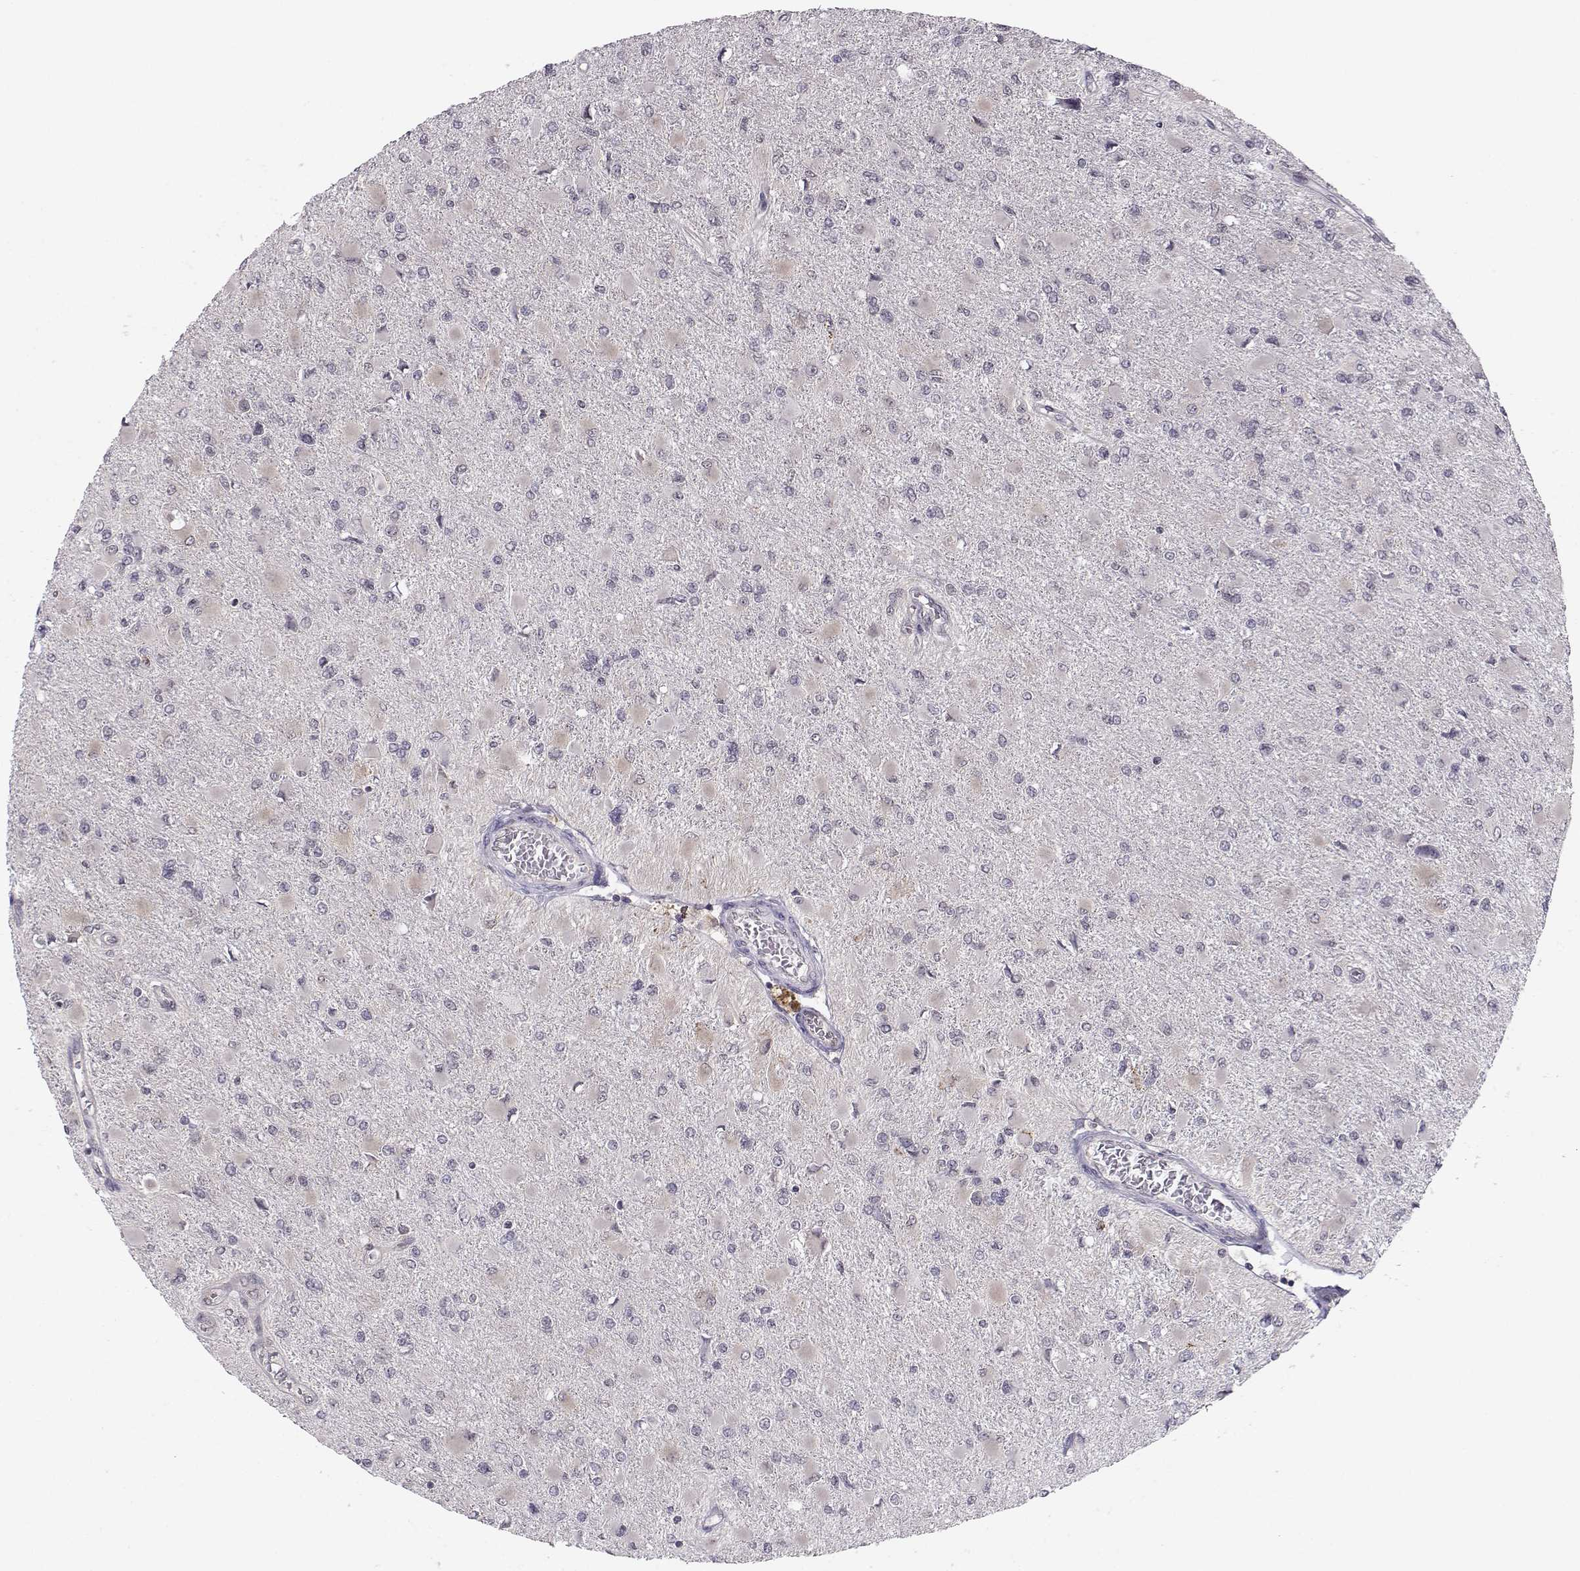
{"staining": {"intensity": "negative", "quantity": "none", "location": "none"}, "tissue": "glioma", "cell_type": "Tumor cells", "image_type": "cancer", "snomed": [{"axis": "morphology", "description": "Glioma, malignant, High grade"}, {"axis": "topography", "description": "Cerebral cortex"}], "caption": "Immunohistochemical staining of human high-grade glioma (malignant) exhibits no significant positivity in tumor cells. (Brightfield microscopy of DAB (3,3'-diaminobenzidine) immunohistochemistry (IHC) at high magnification).", "gene": "KIF13B", "patient": {"sex": "female", "age": 36}}